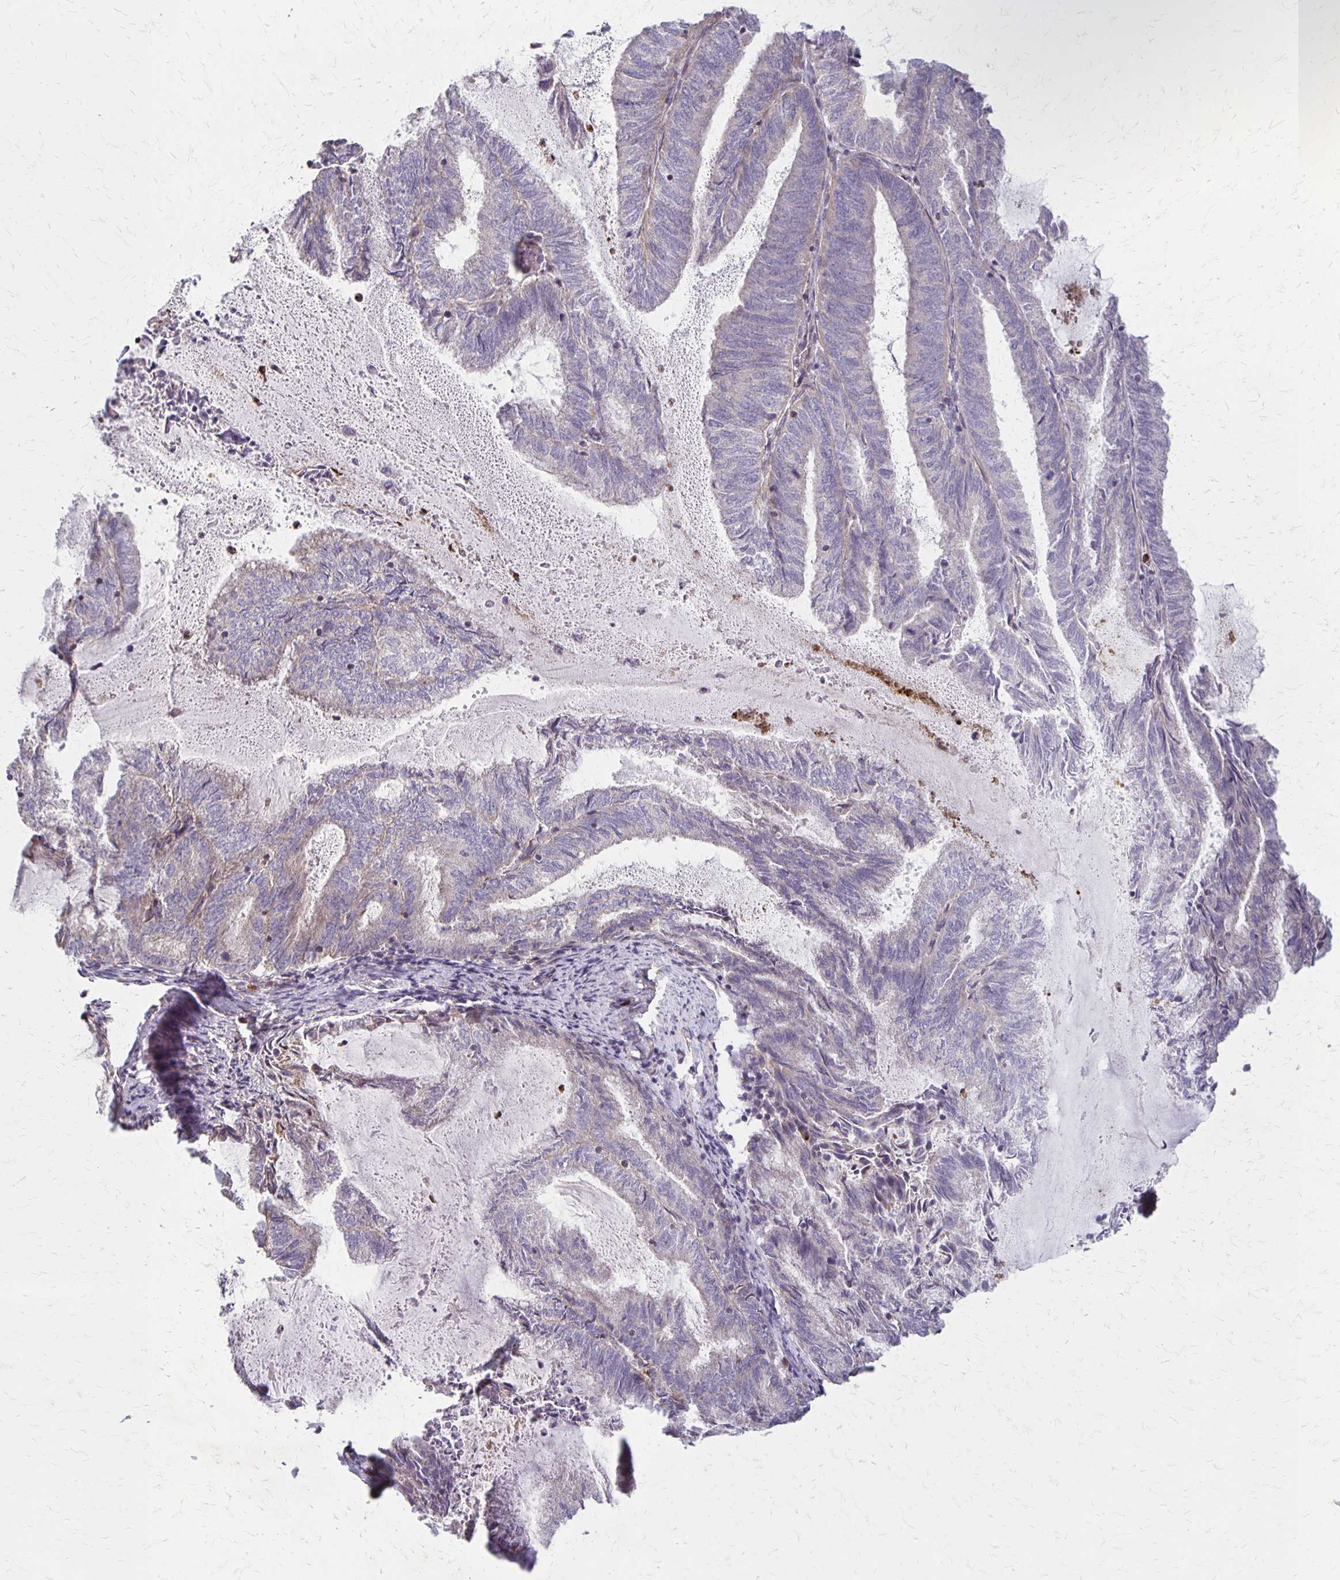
{"staining": {"intensity": "negative", "quantity": "none", "location": "none"}, "tissue": "endometrial cancer", "cell_type": "Tumor cells", "image_type": "cancer", "snomed": [{"axis": "morphology", "description": "Adenocarcinoma, NOS"}, {"axis": "topography", "description": "Endometrium"}], "caption": "Histopathology image shows no significant protein staining in tumor cells of endometrial cancer. (Immunohistochemistry, brightfield microscopy, high magnification).", "gene": "EIF4EBP2", "patient": {"sex": "female", "age": 80}}